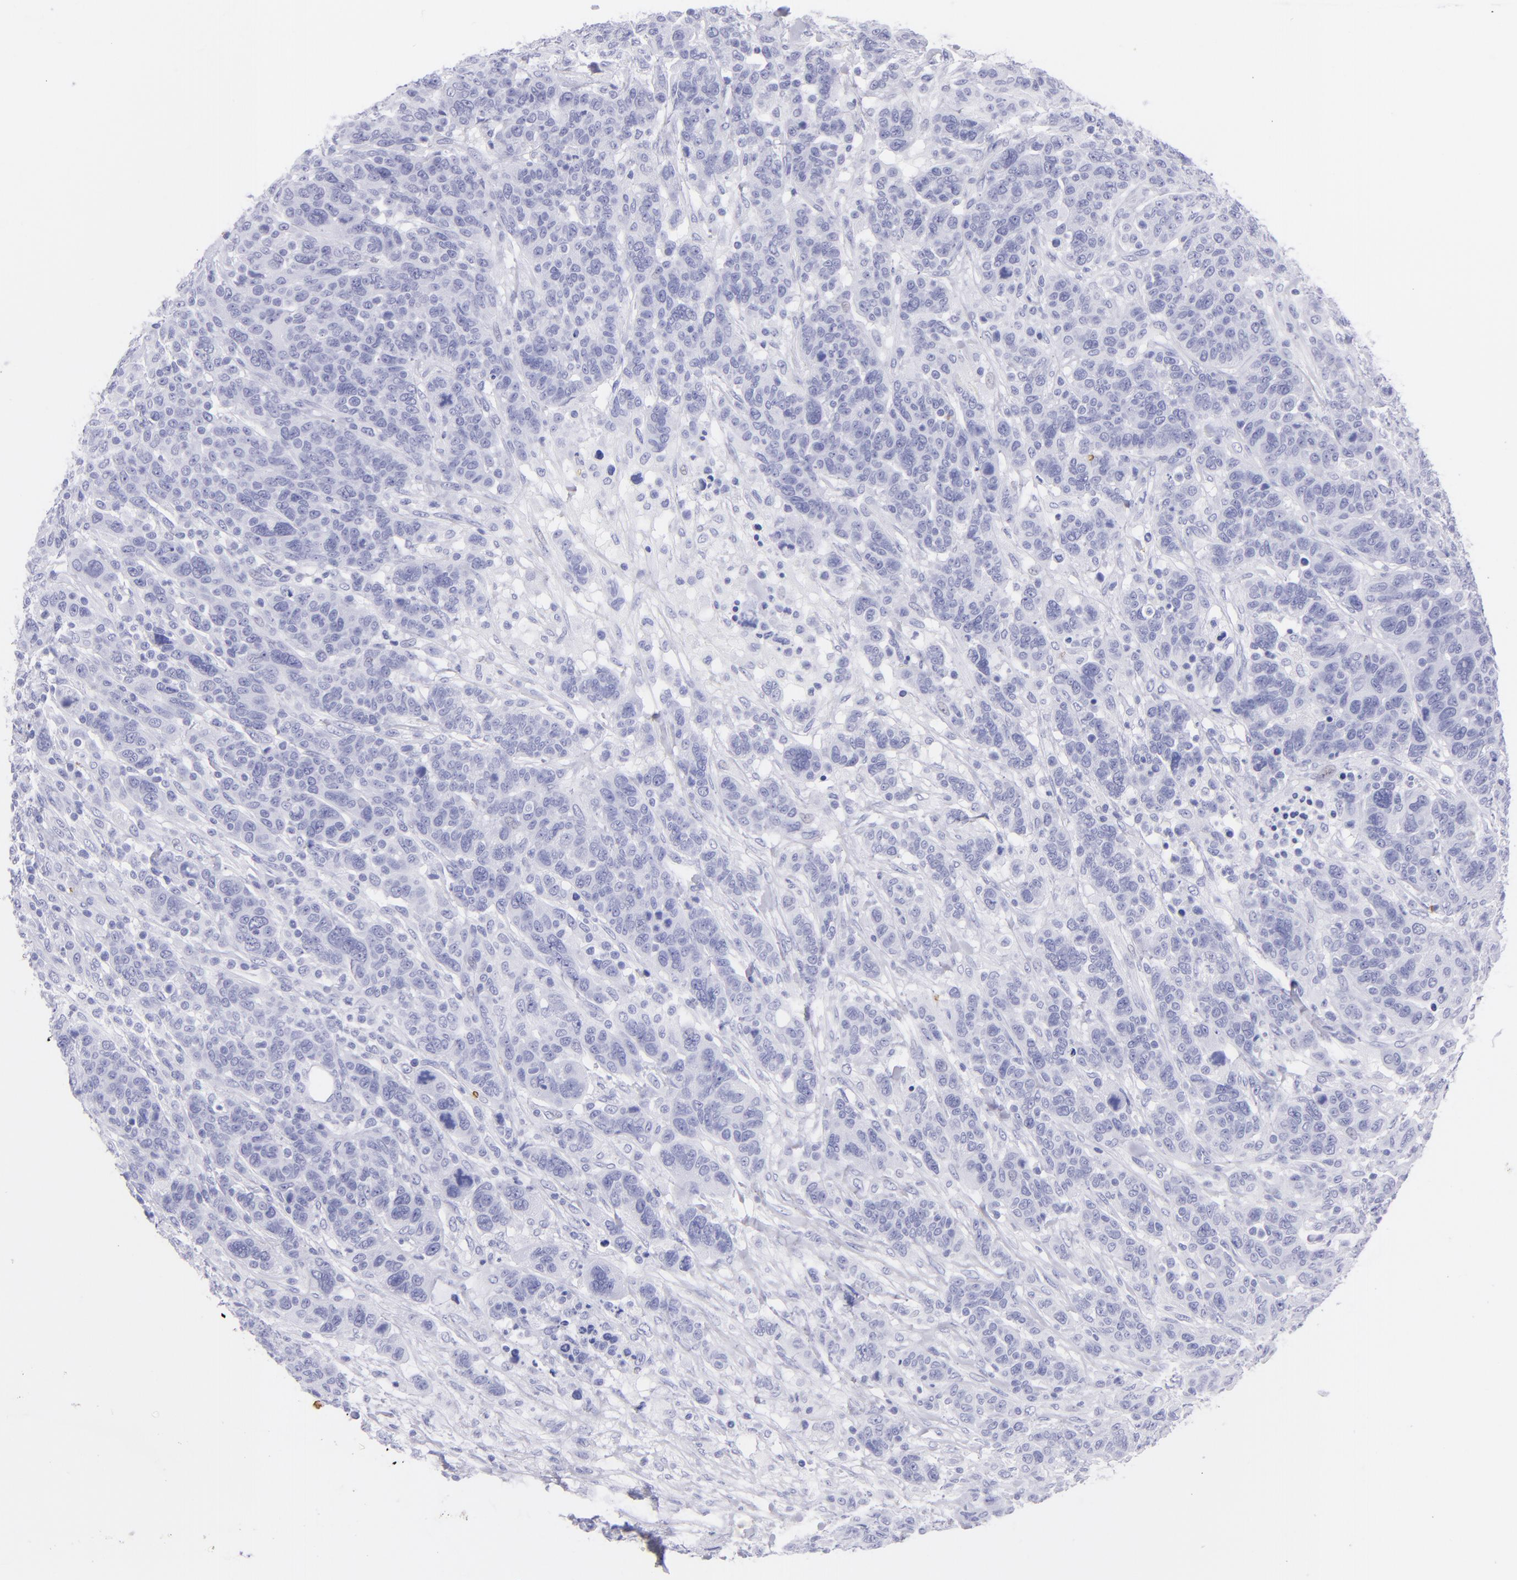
{"staining": {"intensity": "negative", "quantity": "none", "location": "none"}, "tissue": "breast cancer", "cell_type": "Tumor cells", "image_type": "cancer", "snomed": [{"axis": "morphology", "description": "Duct carcinoma"}, {"axis": "topography", "description": "Breast"}], "caption": "DAB immunohistochemical staining of breast infiltrating ductal carcinoma exhibits no significant positivity in tumor cells.", "gene": "GYPA", "patient": {"sex": "female", "age": 37}}